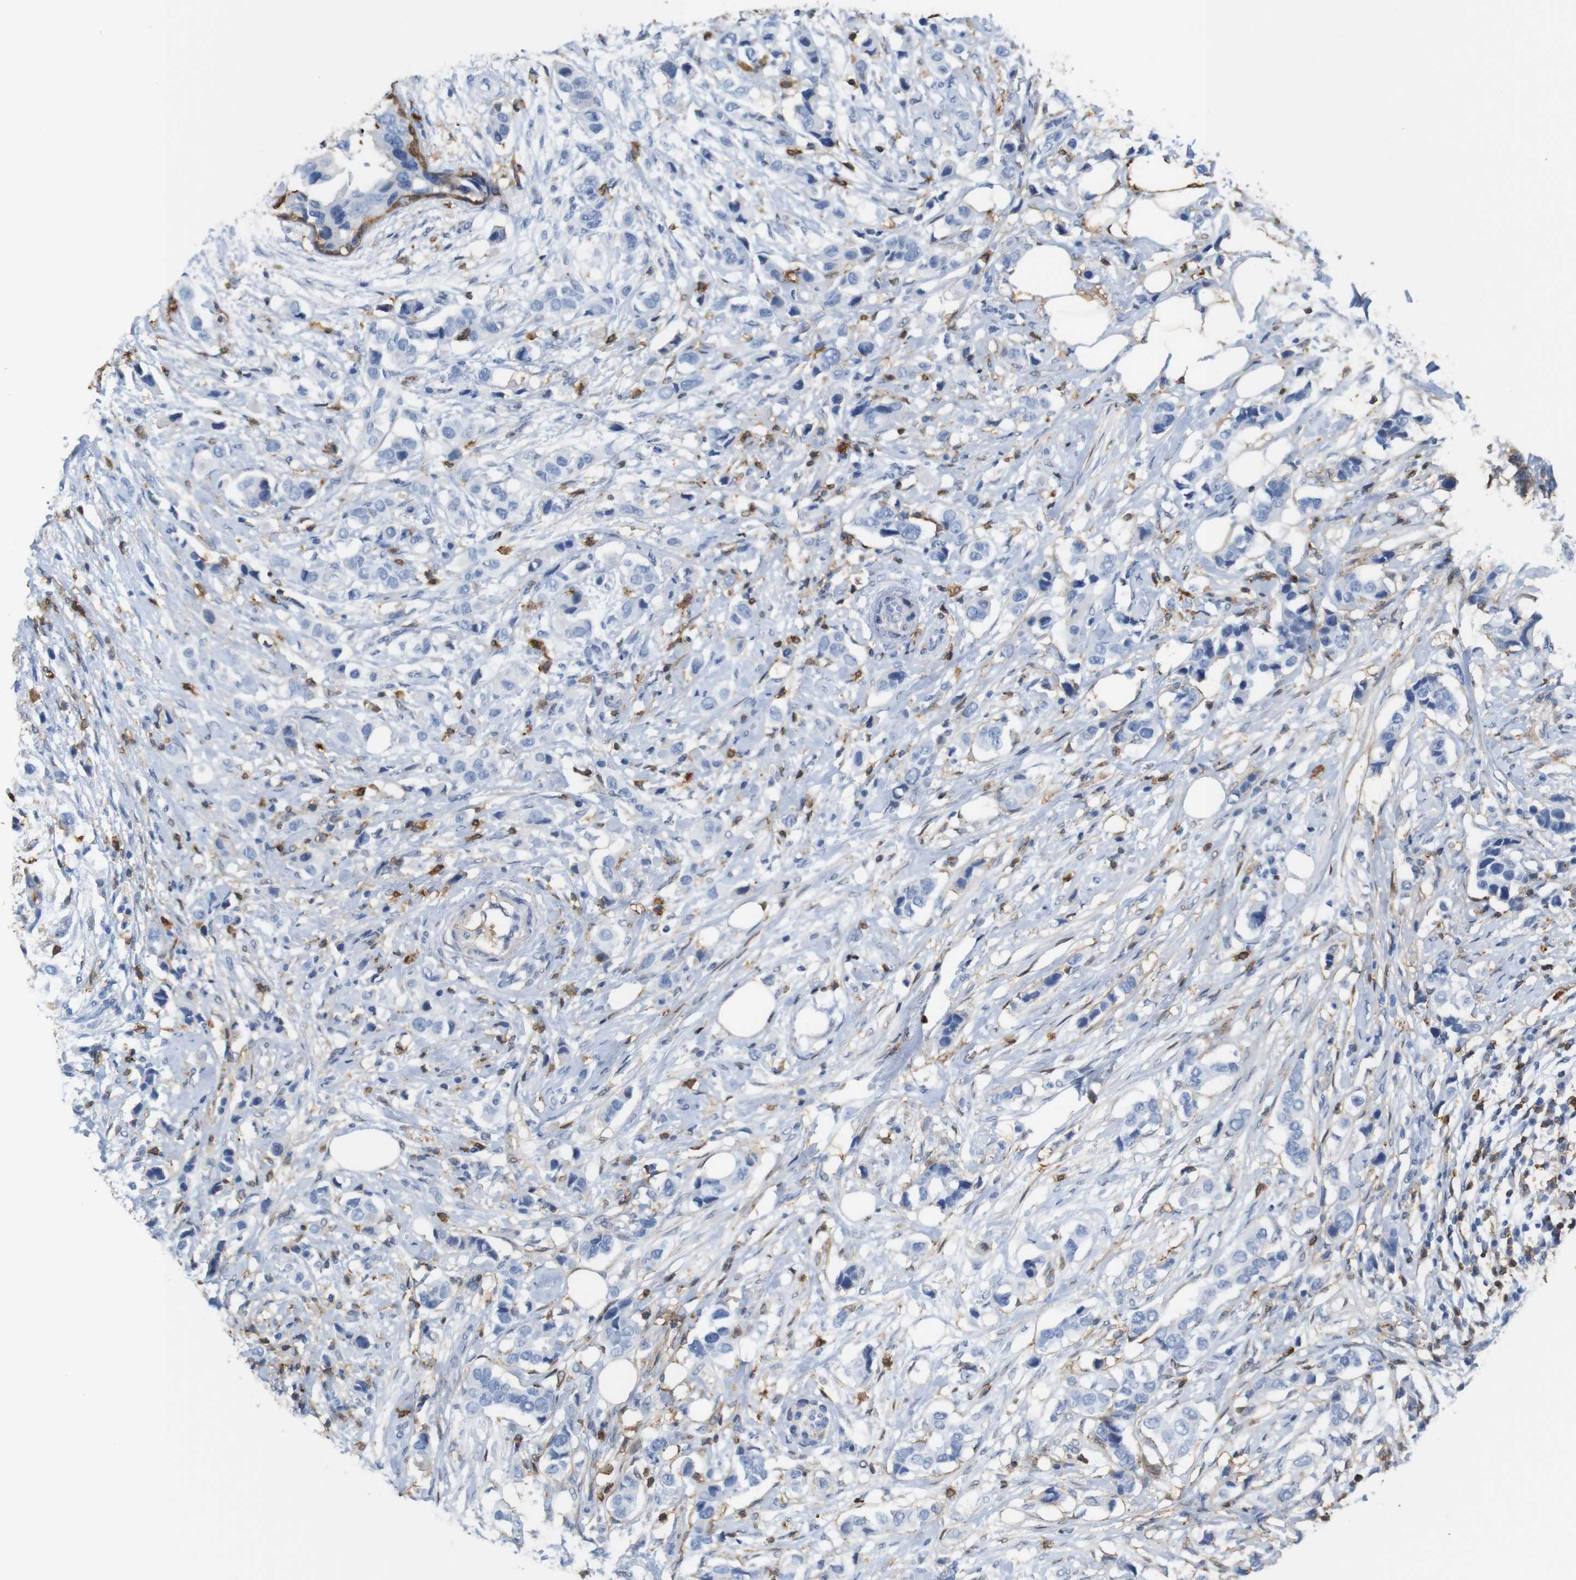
{"staining": {"intensity": "negative", "quantity": "none", "location": "none"}, "tissue": "breast cancer", "cell_type": "Tumor cells", "image_type": "cancer", "snomed": [{"axis": "morphology", "description": "Normal tissue, NOS"}, {"axis": "morphology", "description": "Duct carcinoma"}, {"axis": "topography", "description": "Breast"}], "caption": "Immunohistochemistry (IHC) photomicrograph of breast cancer stained for a protein (brown), which reveals no positivity in tumor cells.", "gene": "ANXA1", "patient": {"sex": "female", "age": 50}}